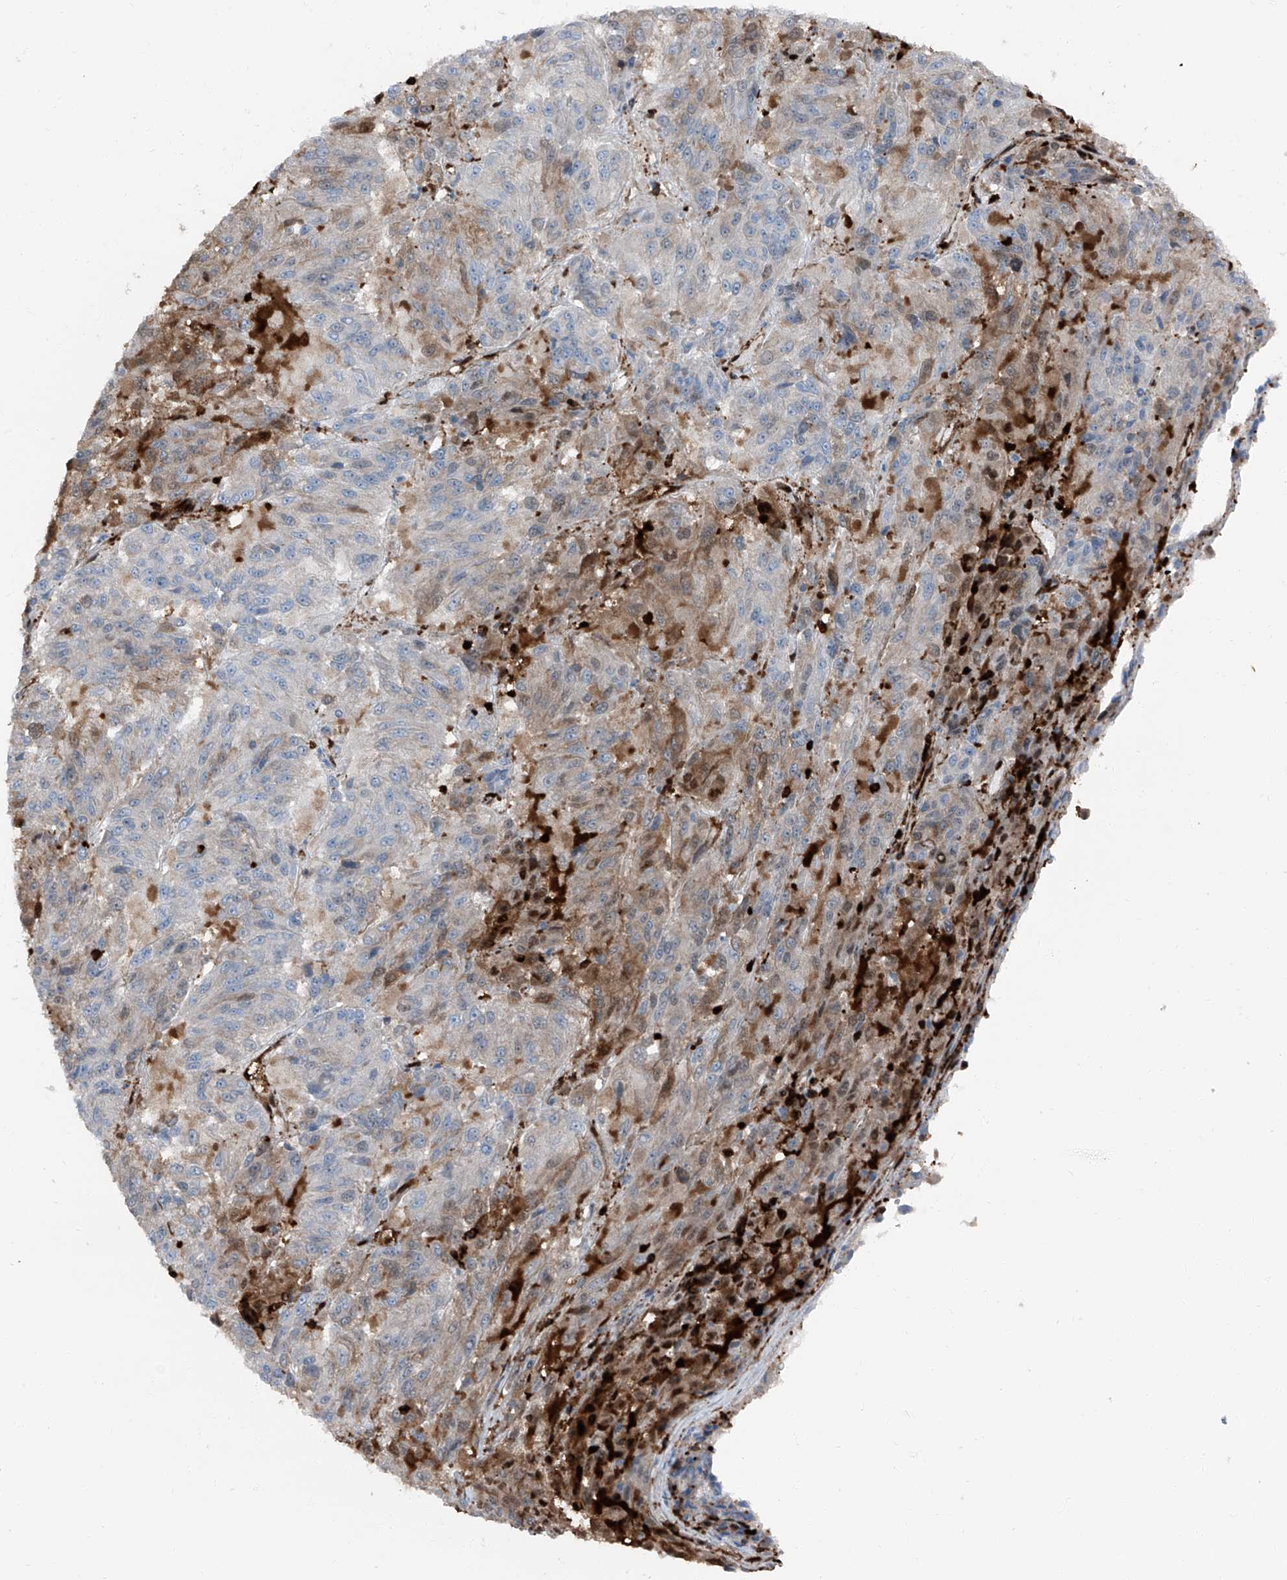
{"staining": {"intensity": "moderate", "quantity": "<25%", "location": "cytoplasmic/membranous"}, "tissue": "melanoma", "cell_type": "Tumor cells", "image_type": "cancer", "snomed": [{"axis": "morphology", "description": "Malignant melanoma, Metastatic site"}, {"axis": "topography", "description": "Lung"}], "caption": "Protein expression analysis of human malignant melanoma (metastatic site) reveals moderate cytoplasmic/membranous expression in about <25% of tumor cells. Using DAB (brown) and hematoxylin (blue) stains, captured at high magnification using brightfield microscopy.", "gene": "PSMB10", "patient": {"sex": "male", "age": 64}}